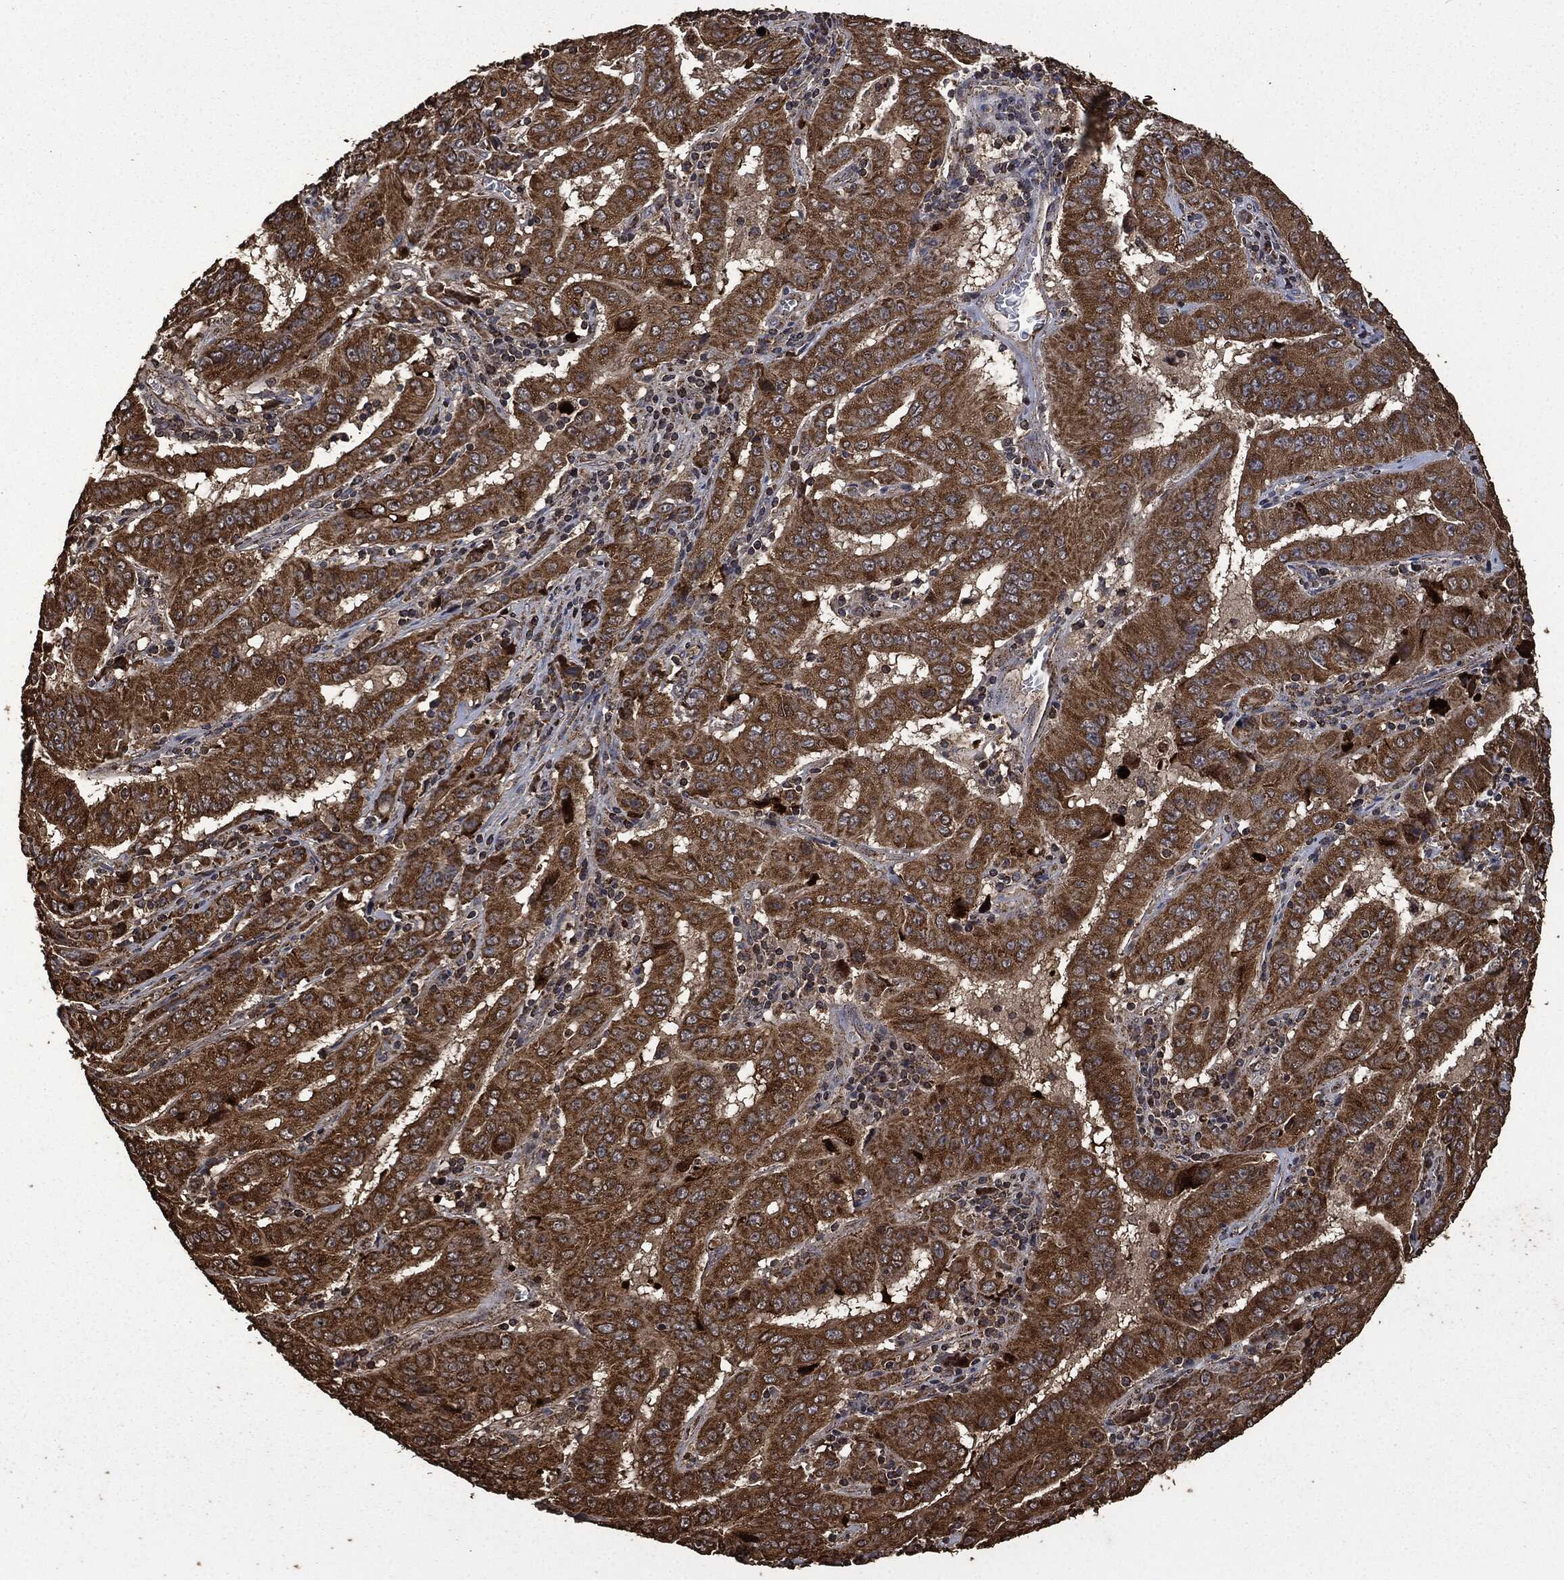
{"staining": {"intensity": "strong", "quantity": ">75%", "location": "cytoplasmic/membranous"}, "tissue": "pancreatic cancer", "cell_type": "Tumor cells", "image_type": "cancer", "snomed": [{"axis": "morphology", "description": "Adenocarcinoma, NOS"}, {"axis": "topography", "description": "Pancreas"}], "caption": "Pancreatic cancer (adenocarcinoma) stained with IHC demonstrates strong cytoplasmic/membranous staining in about >75% of tumor cells. Ihc stains the protein in brown and the nuclei are stained blue.", "gene": "LIG3", "patient": {"sex": "male", "age": 63}}